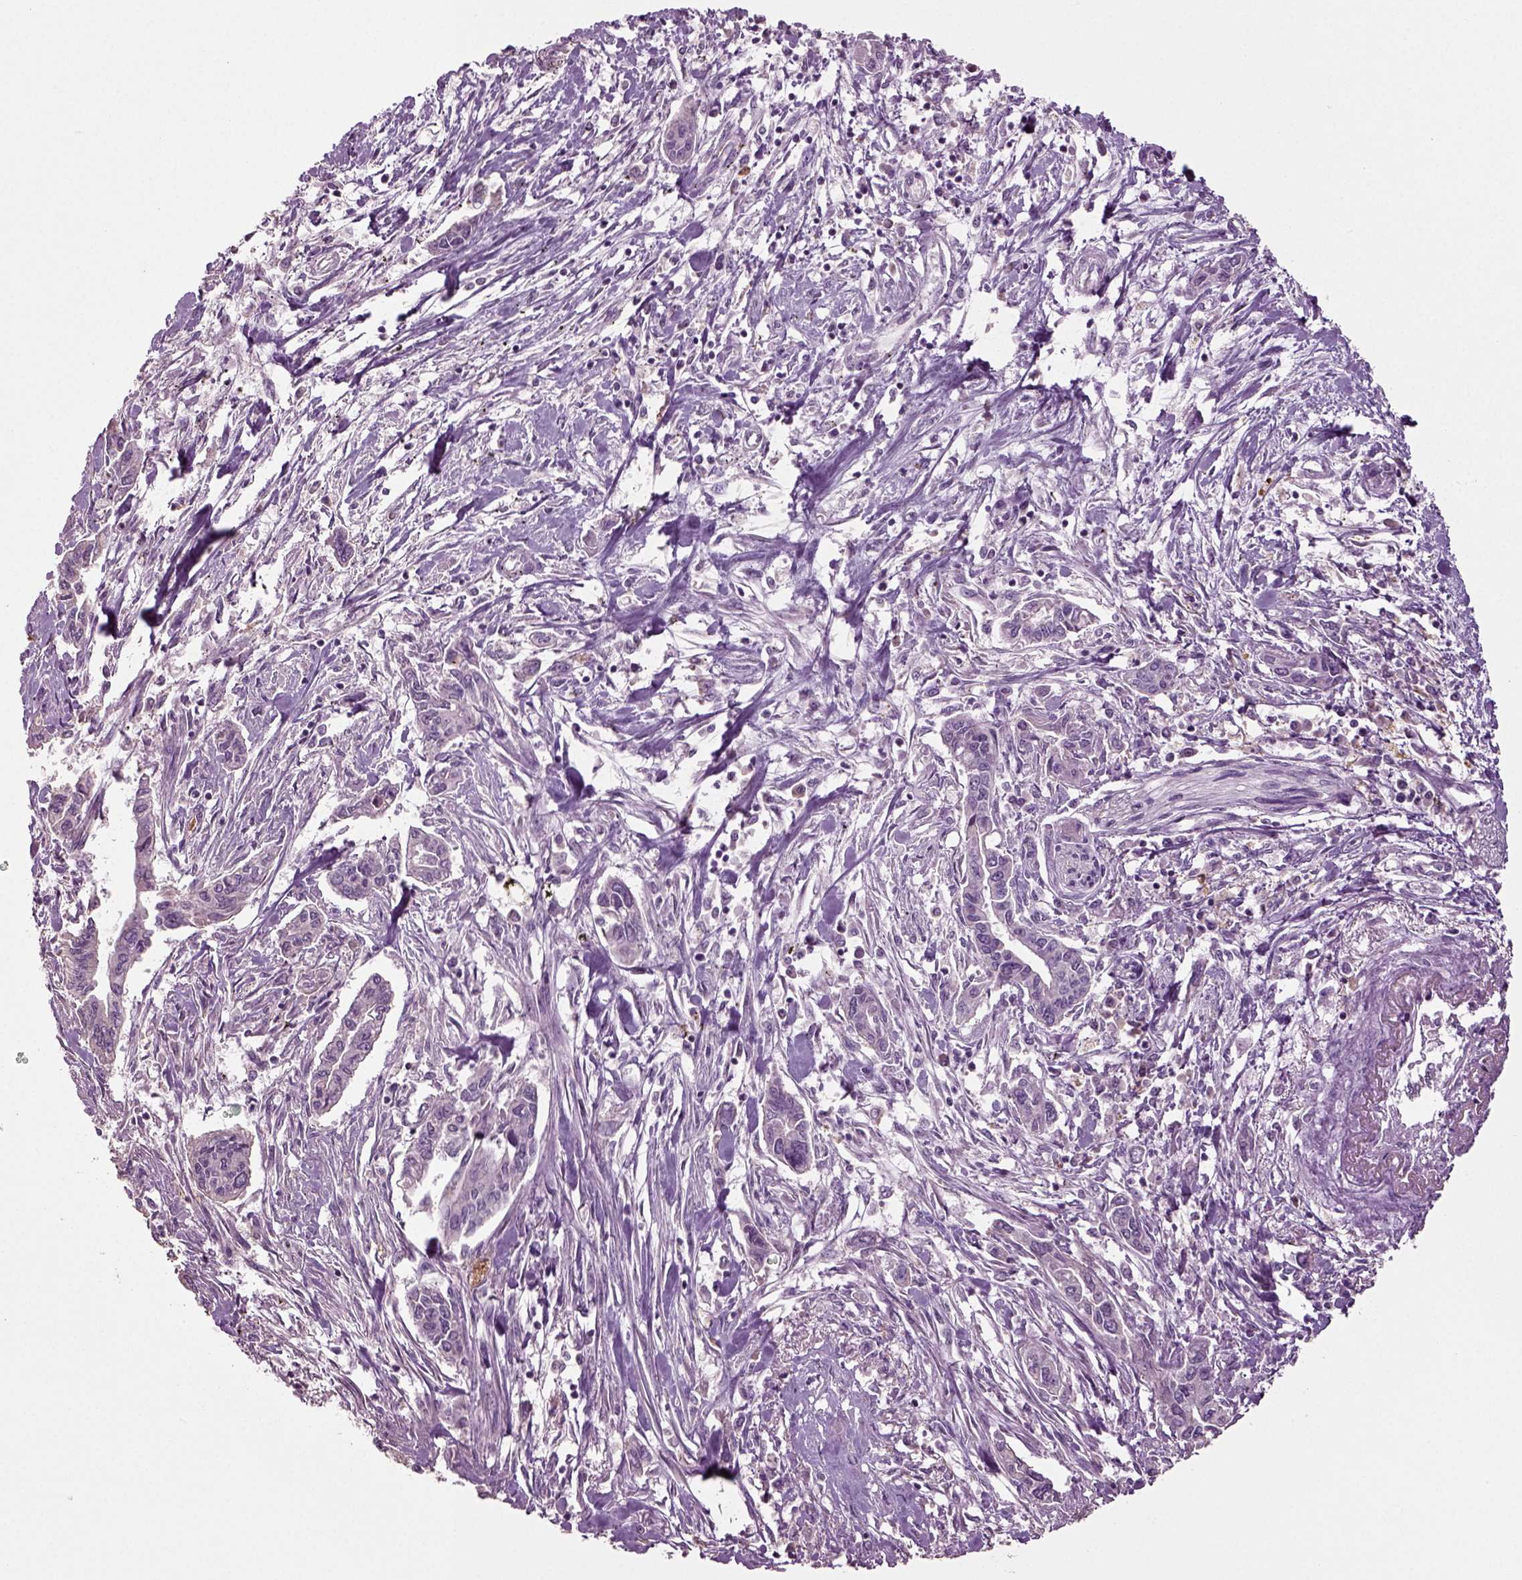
{"staining": {"intensity": "negative", "quantity": "none", "location": "none"}, "tissue": "pancreatic cancer", "cell_type": "Tumor cells", "image_type": "cancer", "snomed": [{"axis": "morphology", "description": "Adenocarcinoma, NOS"}, {"axis": "topography", "description": "Pancreas"}], "caption": "The image shows no staining of tumor cells in pancreatic cancer (adenocarcinoma).", "gene": "DEFB118", "patient": {"sex": "male", "age": 60}}